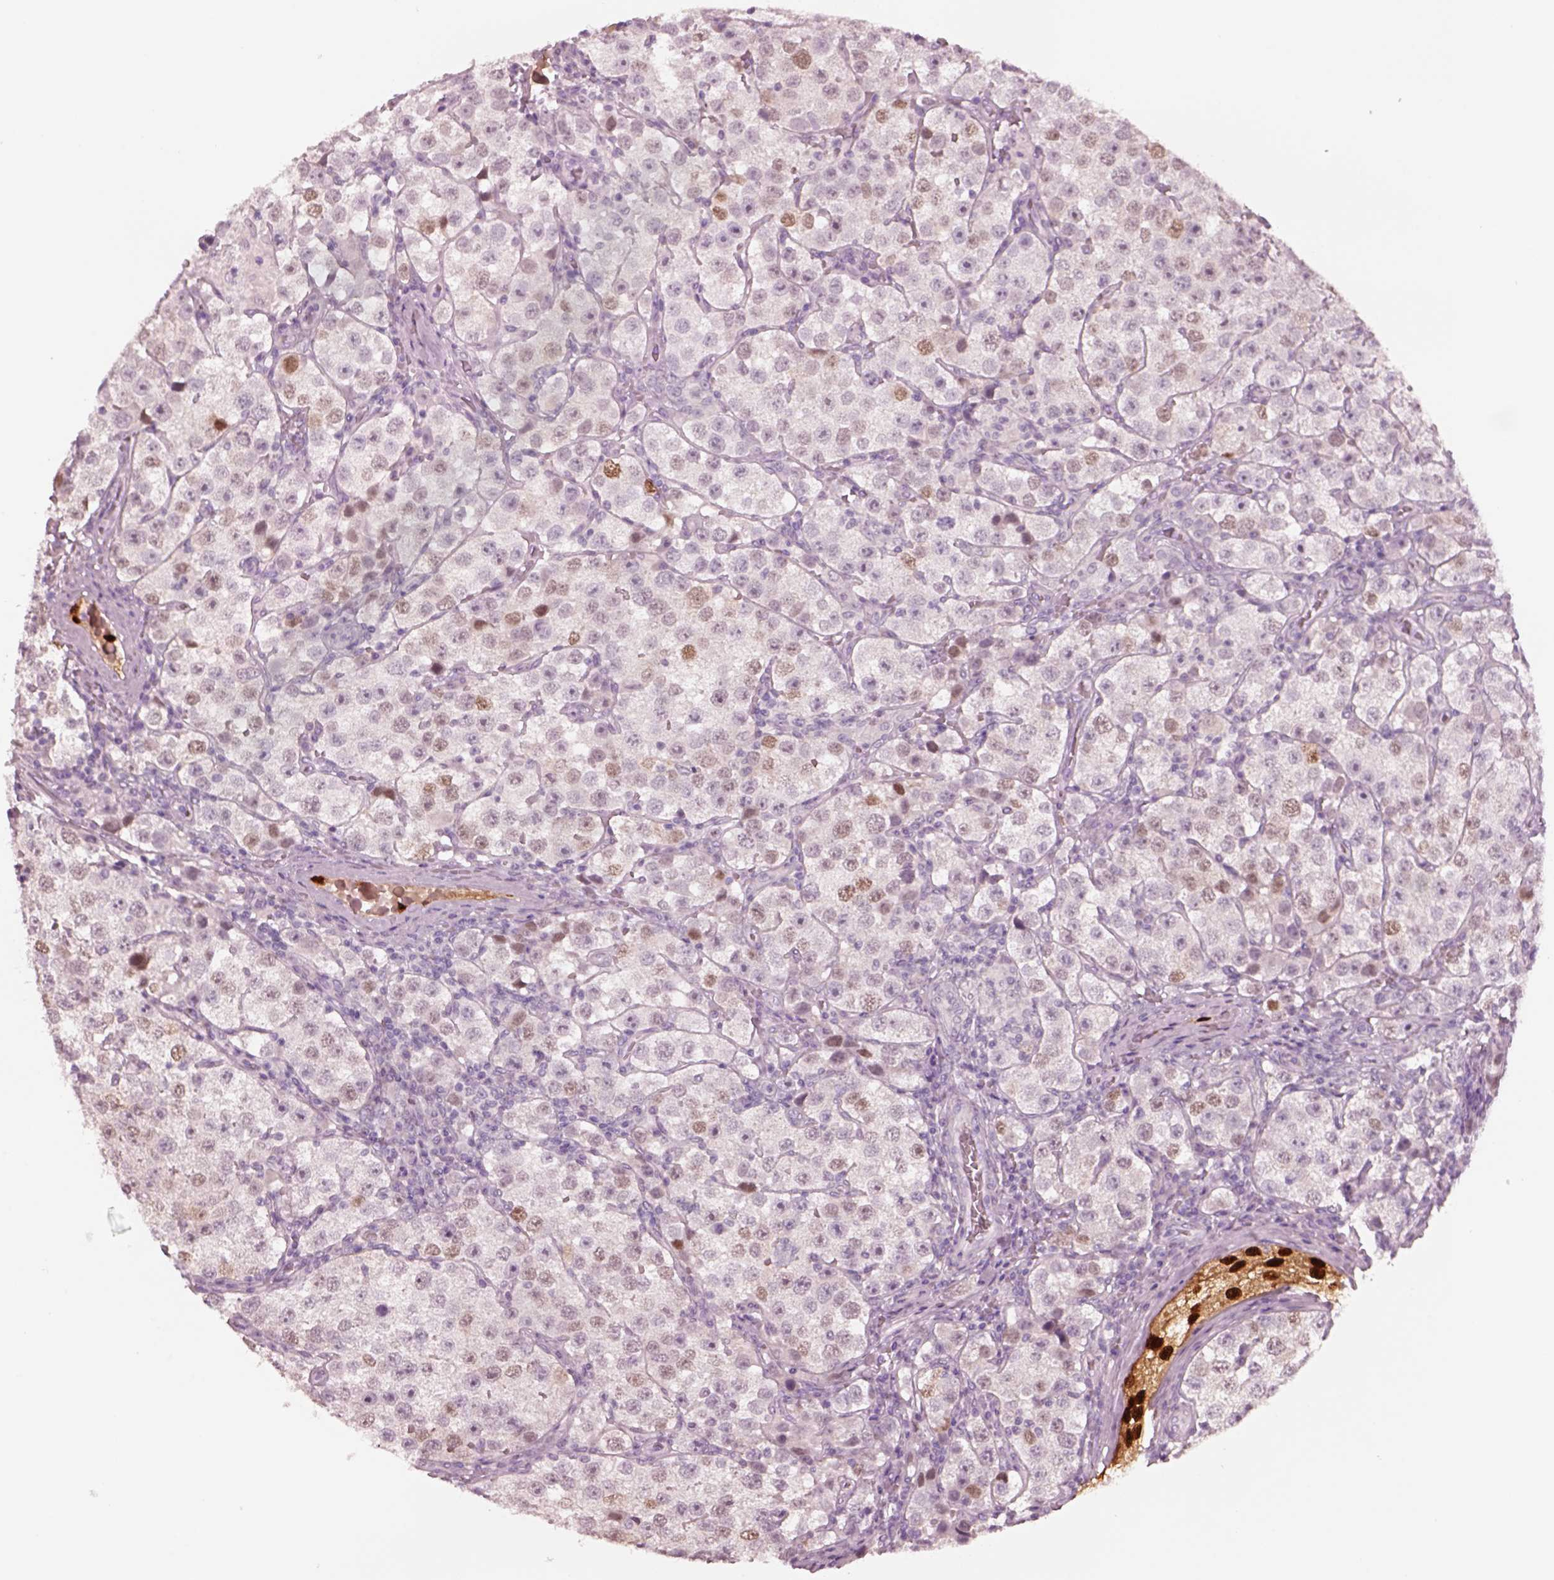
{"staining": {"intensity": "weak", "quantity": "<25%", "location": "nuclear"}, "tissue": "testis cancer", "cell_type": "Tumor cells", "image_type": "cancer", "snomed": [{"axis": "morphology", "description": "Seminoma, NOS"}, {"axis": "topography", "description": "Testis"}], "caption": "Immunohistochemistry (IHC) of human testis cancer exhibits no positivity in tumor cells.", "gene": "SOX9", "patient": {"sex": "male", "age": 37}}